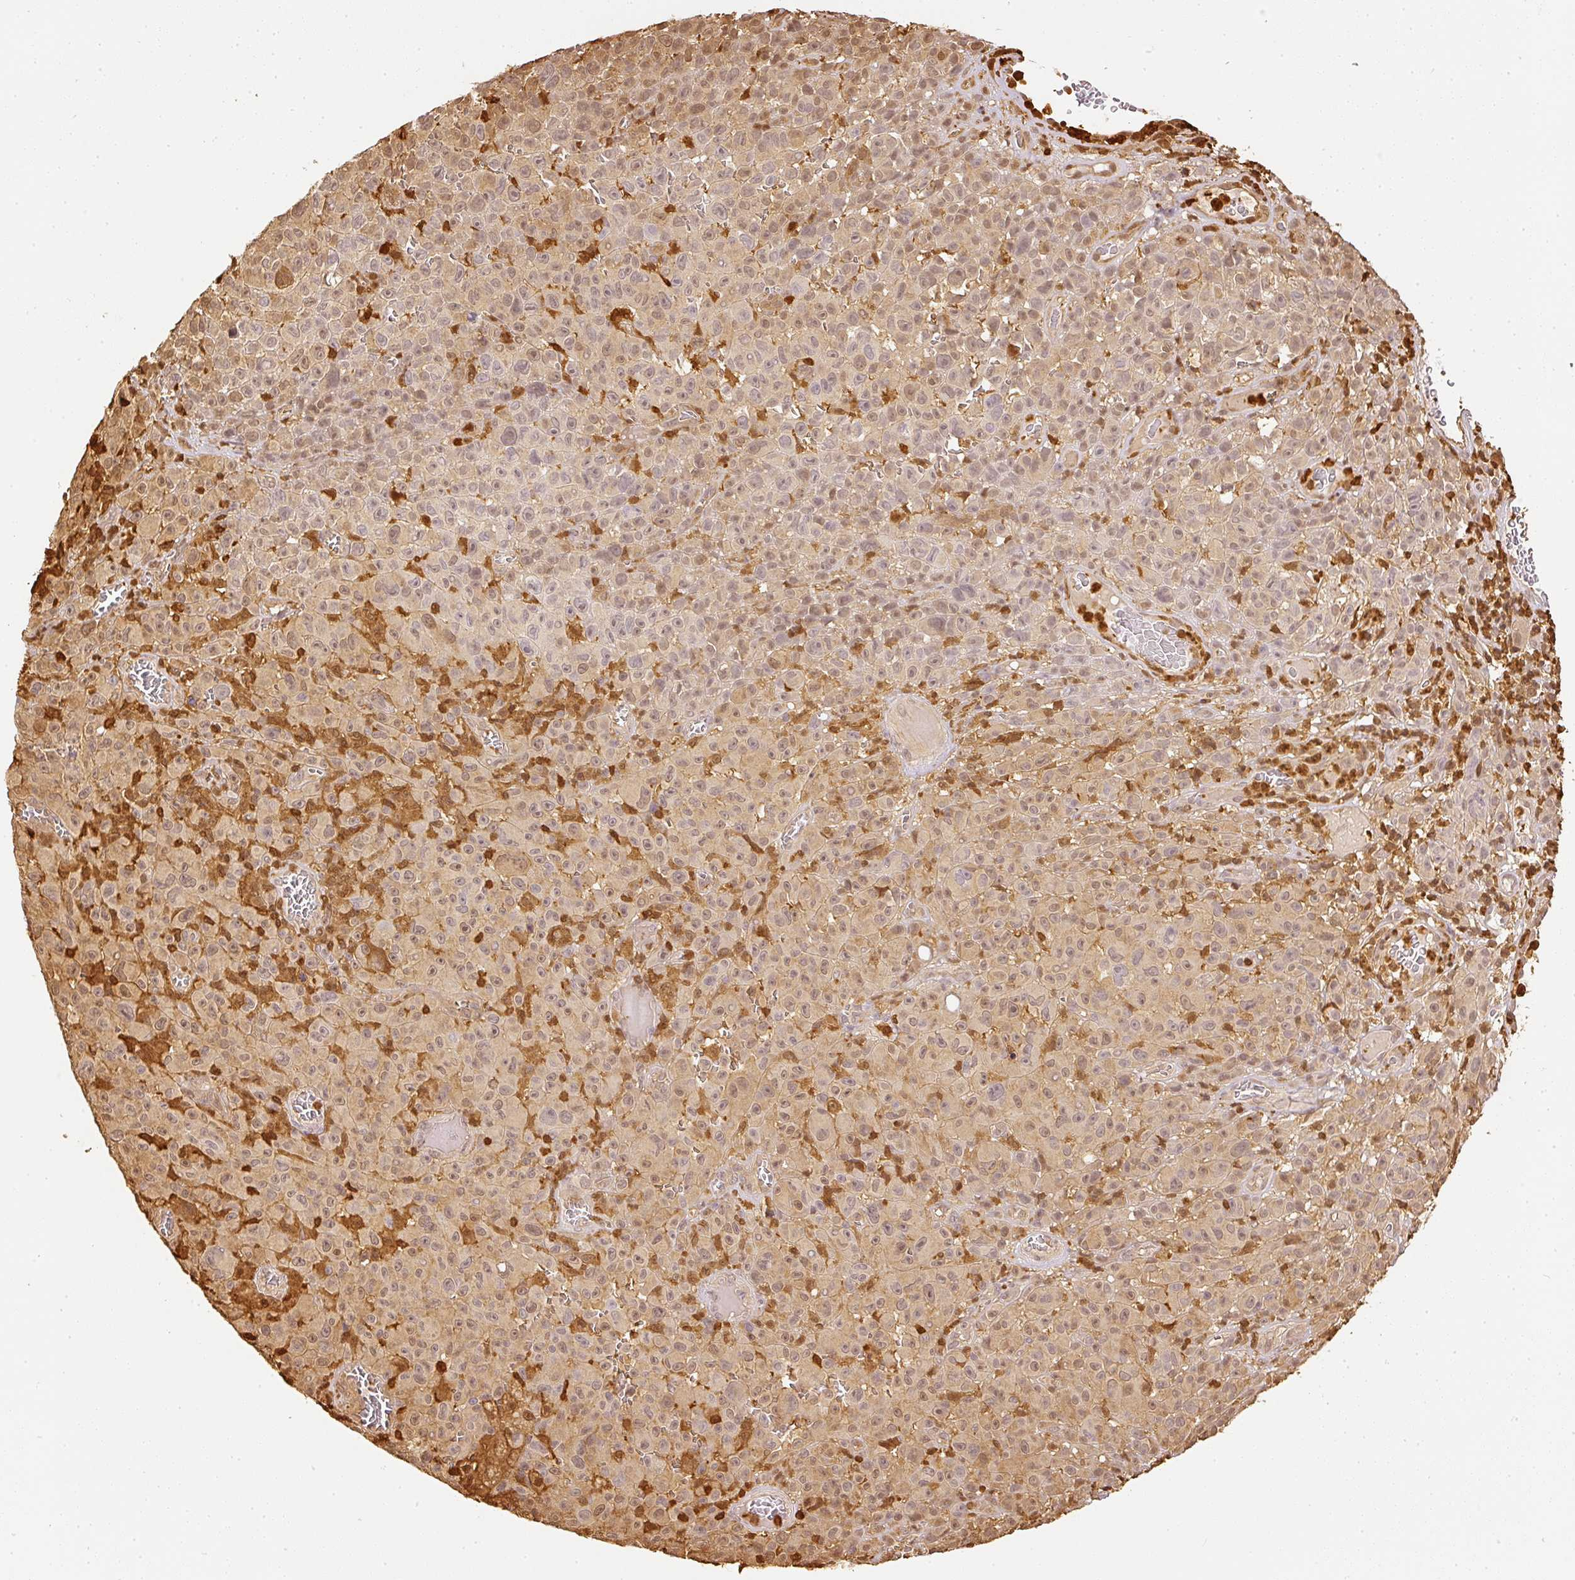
{"staining": {"intensity": "weak", "quantity": "25%-75%", "location": "cytoplasmic/membranous,nuclear"}, "tissue": "melanoma", "cell_type": "Tumor cells", "image_type": "cancer", "snomed": [{"axis": "morphology", "description": "Malignant melanoma, NOS"}, {"axis": "topography", "description": "Skin"}], "caption": "Protein staining of malignant melanoma tissue exhibits weak cytoplasmic/membranous and nuclear expression in approximately 25%-75% of tumor cells.", "gene": "PFN1", "patient": {"sex": "female", "age": 82}}